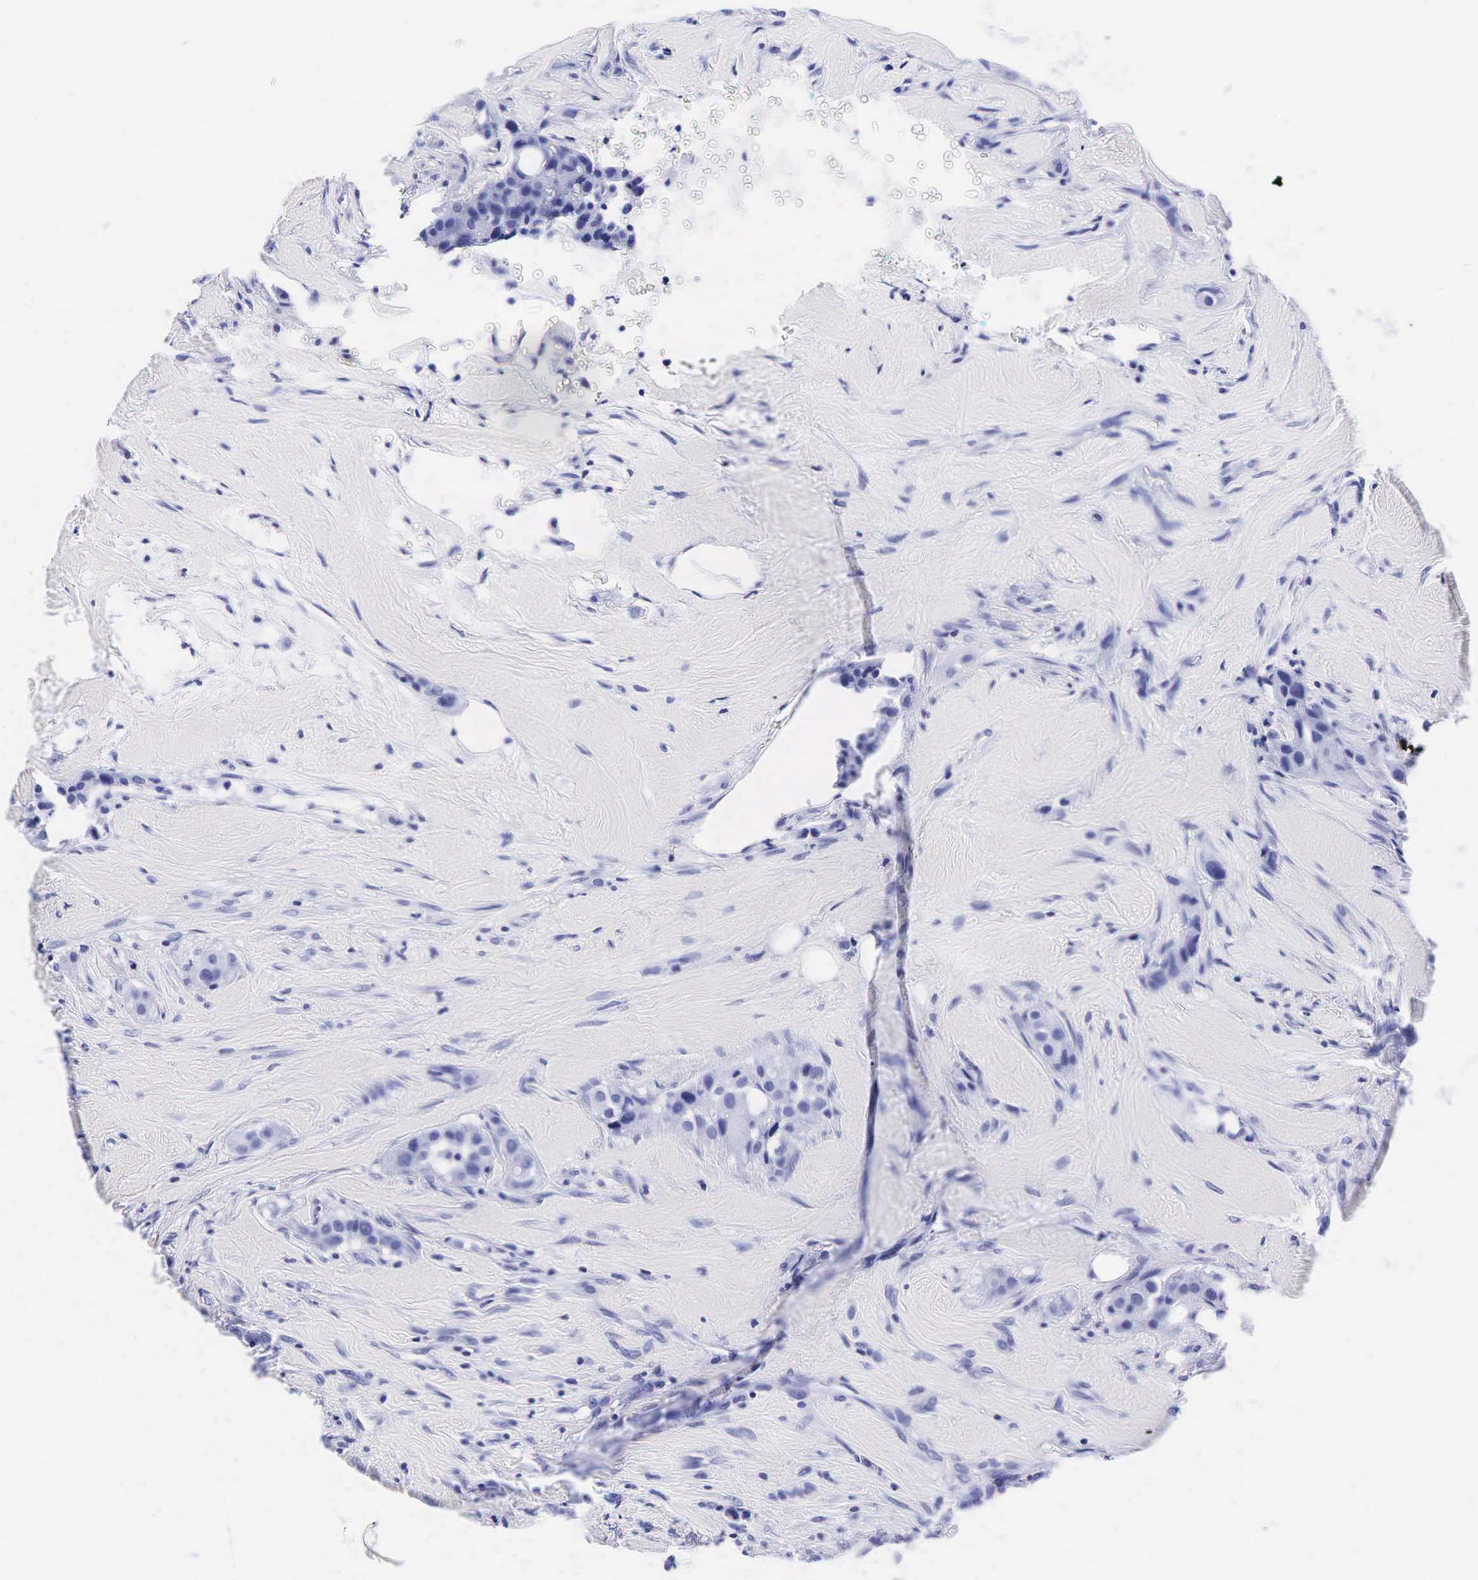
{"staining": {"intensity": "negative", "quantity": "none", "location": "none"}, "tissue": "breast cancer", "cell_type": "Tumor cells", "image_type": "cancer", "snomed": [{"axis": "morphology", "description": "Duct carcinoma"}, {"axis": "topography", "description": "Breast"}], "caption": "An IHC photomicrograph of breast cancer (invasive ductal carcinoma) is shown. There is no staining in tumor cells of breast cancer (invasive ductal carcinoma). (Stains: DAB (3,3'-diaminobenzidine) immunohistochemistry with hematoxylin counter stain, Microscopy: brightfield microscopy at high magnification).", "gene": "KLK3", "patient": {"sex": "female", "age": 45}}